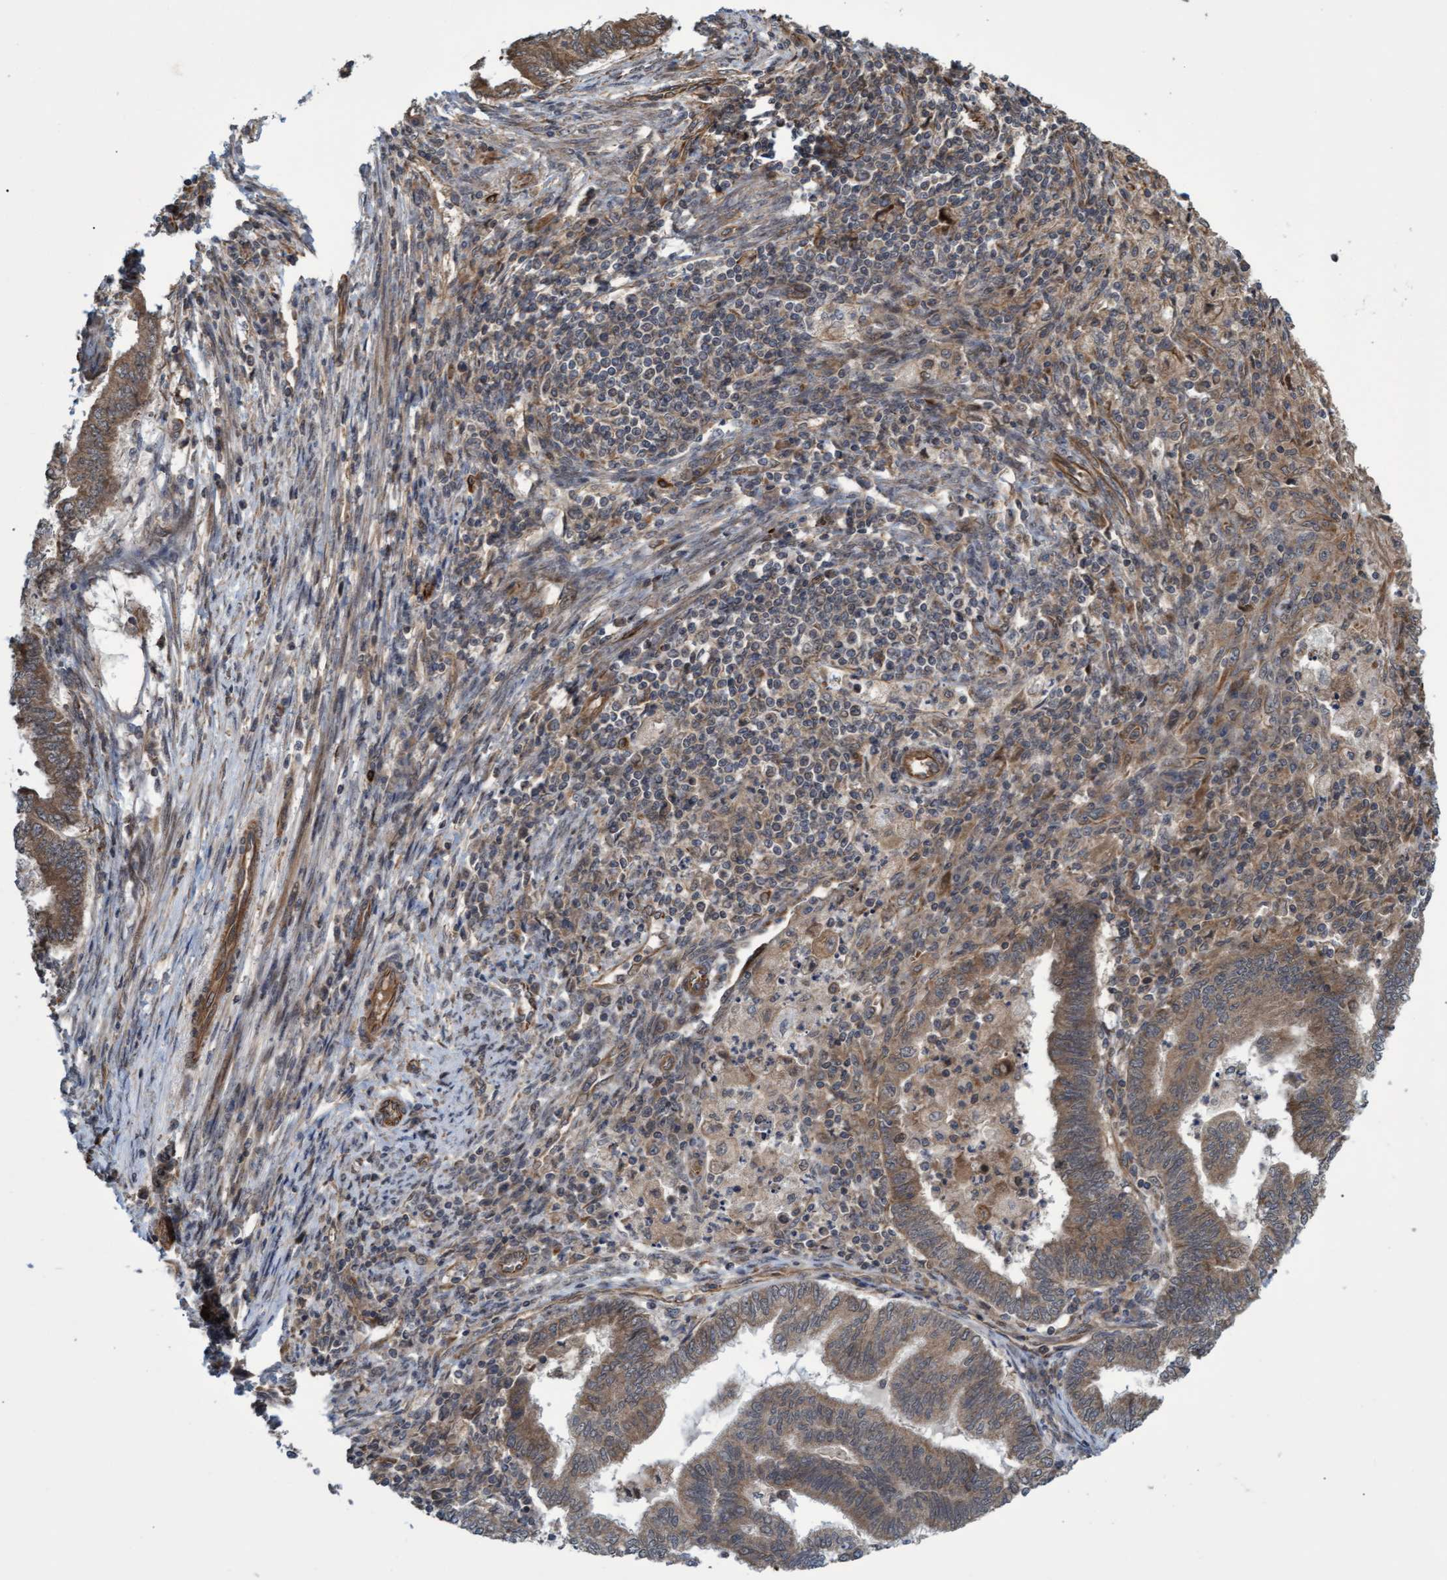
{"staining": {"intensity": "moderate", "quantity": ">75%", "location": "cytoplasmic/membranous"}, "tissue": "endometrial cancer", "cell_type": "Tumor cells", "image_type": "cancer", "snomed": [{"axis": "morphology", "description": "Polyp, NOS"}, {"axis": "morphology", "description": "Adenocarcinoma, NOS"}, {"axis": "morphology", "description": "Adenoma, NOS"}, {"axis": "topography", "description": "Endometrium"}], "caption": "Immunohistochemical staining of endometrial cancer exhibits medium levels of moderate cytoplasmic/membranous protein expression in about >75% of tumor cells.", "gene": "TNFRSF10B", "patient": {"sex": "female", "age": 79}}